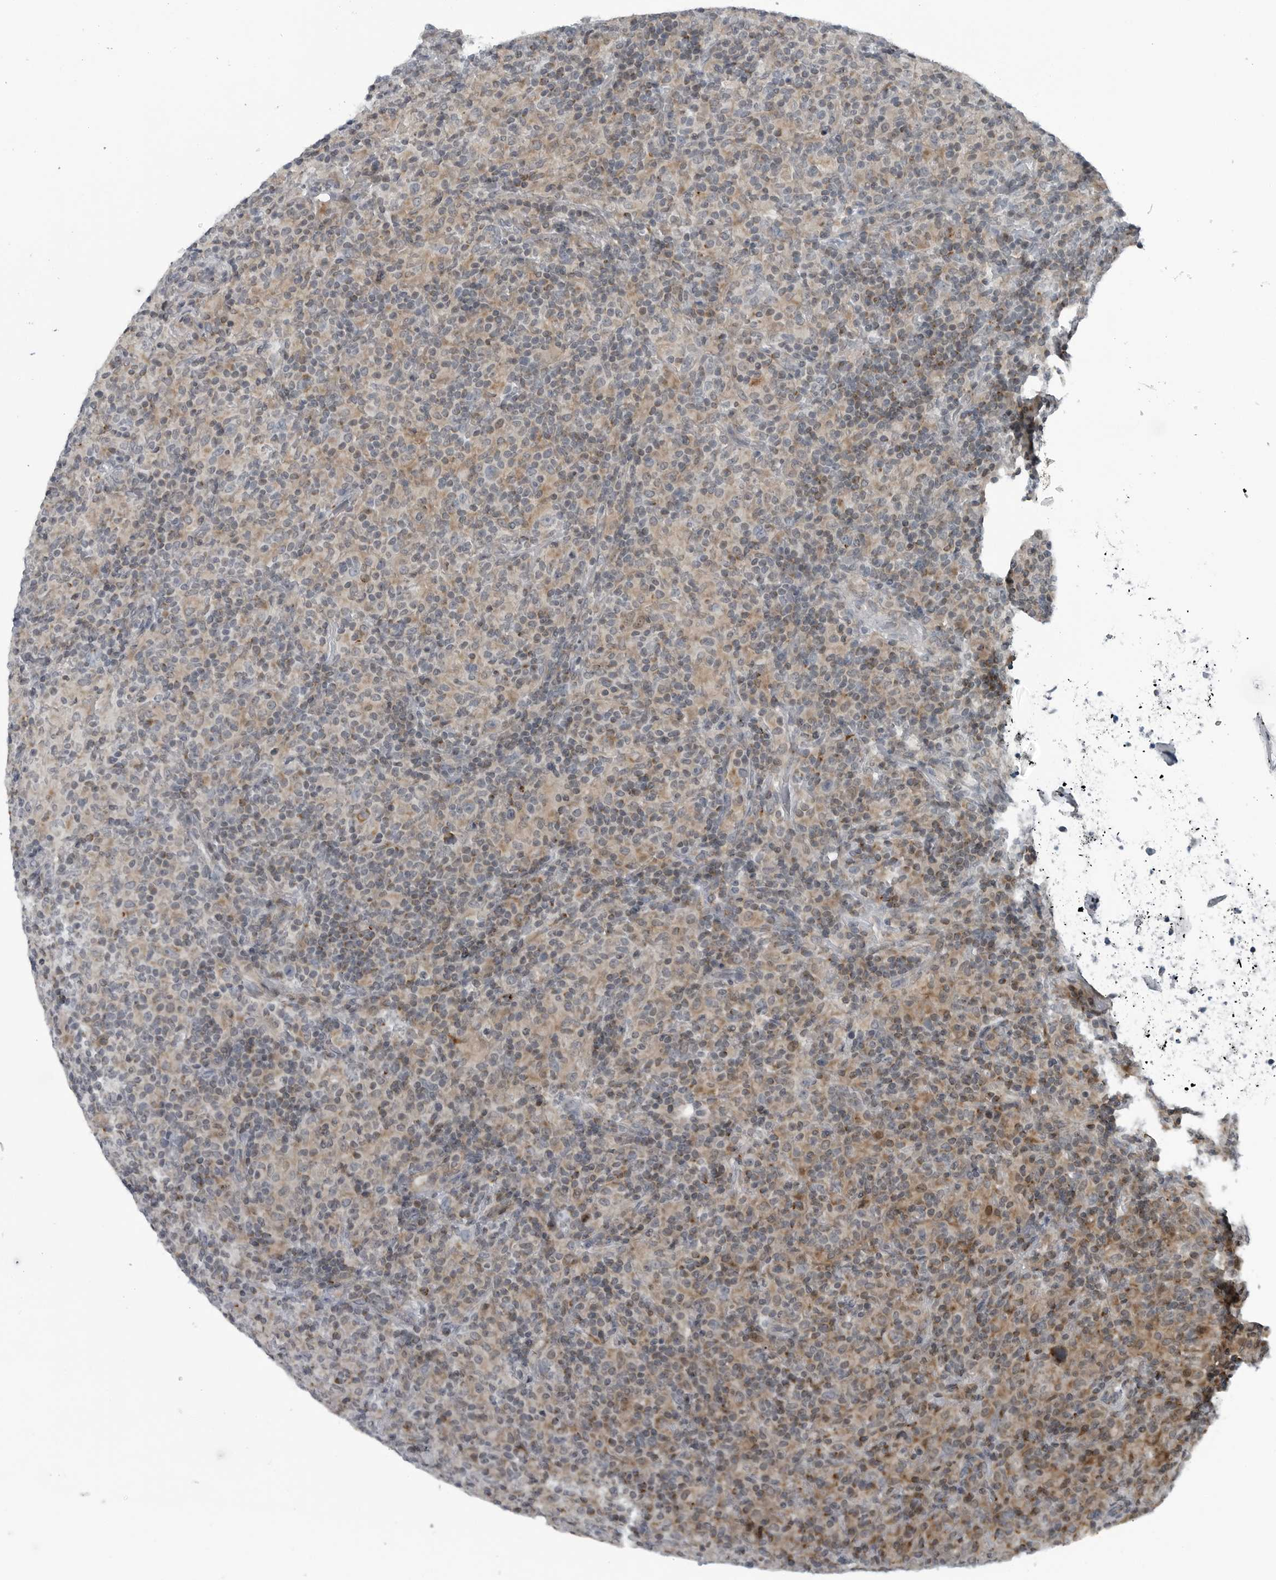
{"staining": {"intensity": "weak", "quantity": ">75%", "location": "cytoplasmic/membranous"}, "tissue": "lymphoma", "cell_type": "Tumor cells", "image_type": "cancer", "snomed": [{"axis": "morphology", "description": "Hodgkin's disease, NOS"}, {"axis": "topography", "description": "Lymph node"}], "caption": "A photomicrograph showing weak cytoplasmic/membranous expression in about >75% of tumor cells in lymphoma, as visualized by brown immunohistochemical staining.", "gene": "GAK", "patient": {"sex": "male", "age": 70}}